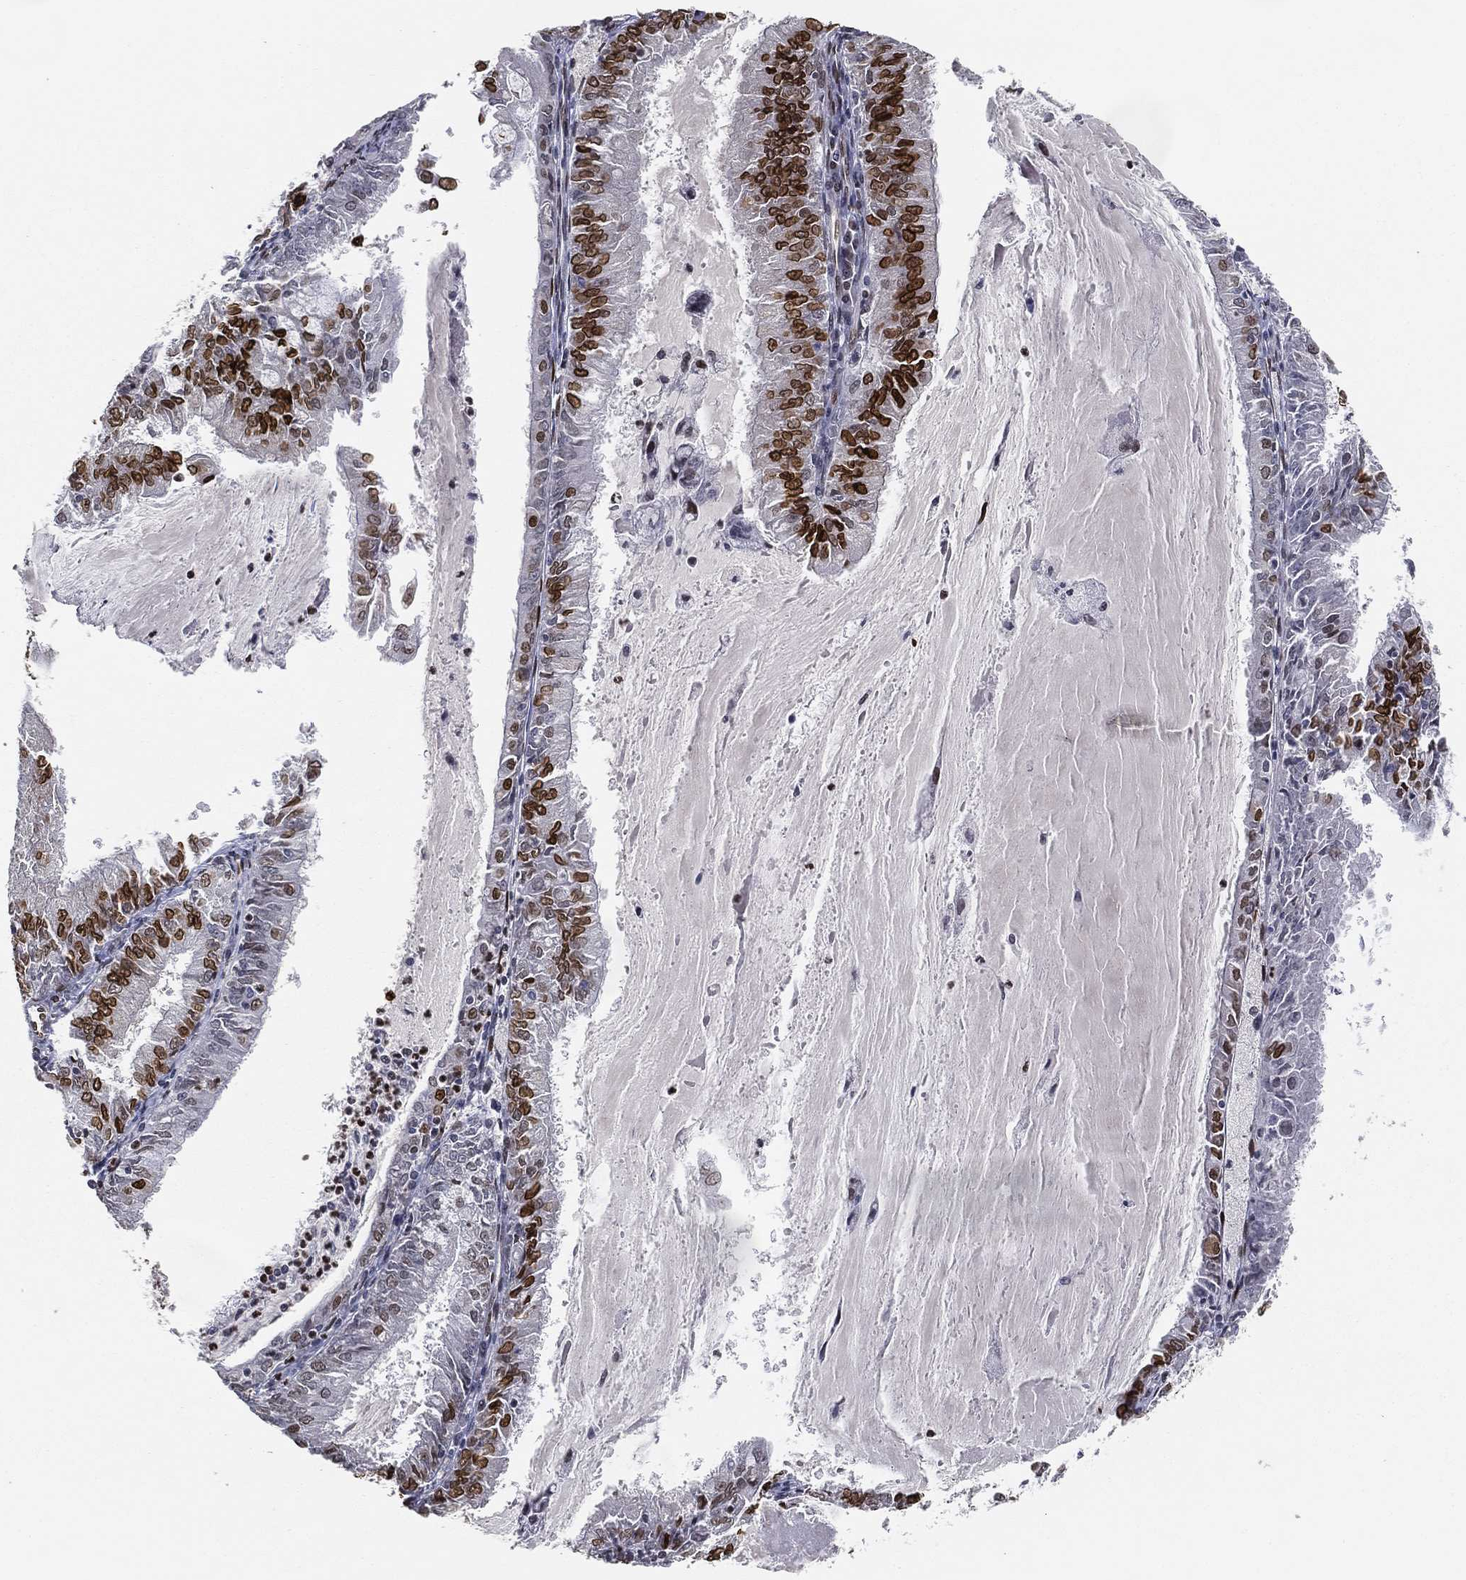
{"staining": {"intensity": "strong", "quantity": "25%-75%", "location": "nuclear"}, "tissue": "endometrial cancer", "cell_type": "Tumor cells", "image_type": "cancer", "snomed": [{"axis": "morphology", "description": "Adenocarcinoma, NOS"}, {"axis": "topography", "description": "Endometrium"}], "caption": "Immunohistochemical staining of human endometrial cancer demonstrates high levels of strong nuclear protein positivity in about 25%-75% of tumor cells. (Brightfield microscopy of DAB IHC at high magnification).", "gene": "LMNB1", "patient": {"sex": "female", "age": 57}}